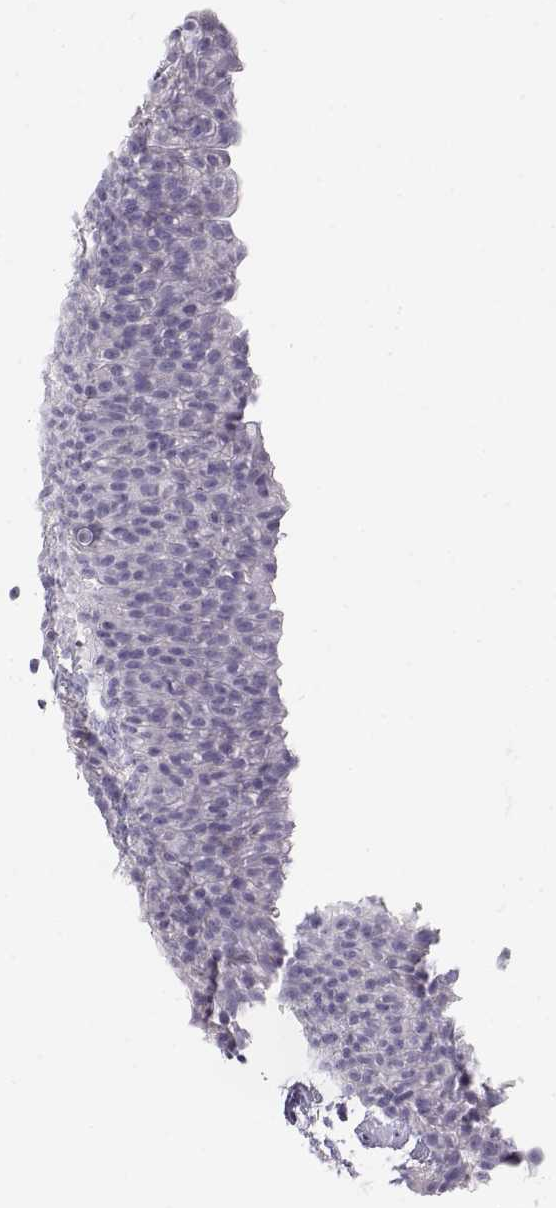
{"staining": {"intensity": "weak", "quantity": "<25%", "location": "nuclear"}, "tissue": "urinary bladder", "cell_type": "Urothelial cells", "image_type": "normal", "snomed": [{"axis": "morphology", "description": "Normal tissue, NOS"}, {"axis": "topography", "description": "Urinary bladder"}], "caption": "An image of urinary bladder stained for a protein reveals no brown staining in urothelial cells. The staining is performed using DAB (3,3'-diaminobenzidine) brown chromogen with nuclei counter-stained in using hematoxylin.", "gene": "OPN5", "patient": {"sex": "male", "age": 76}}